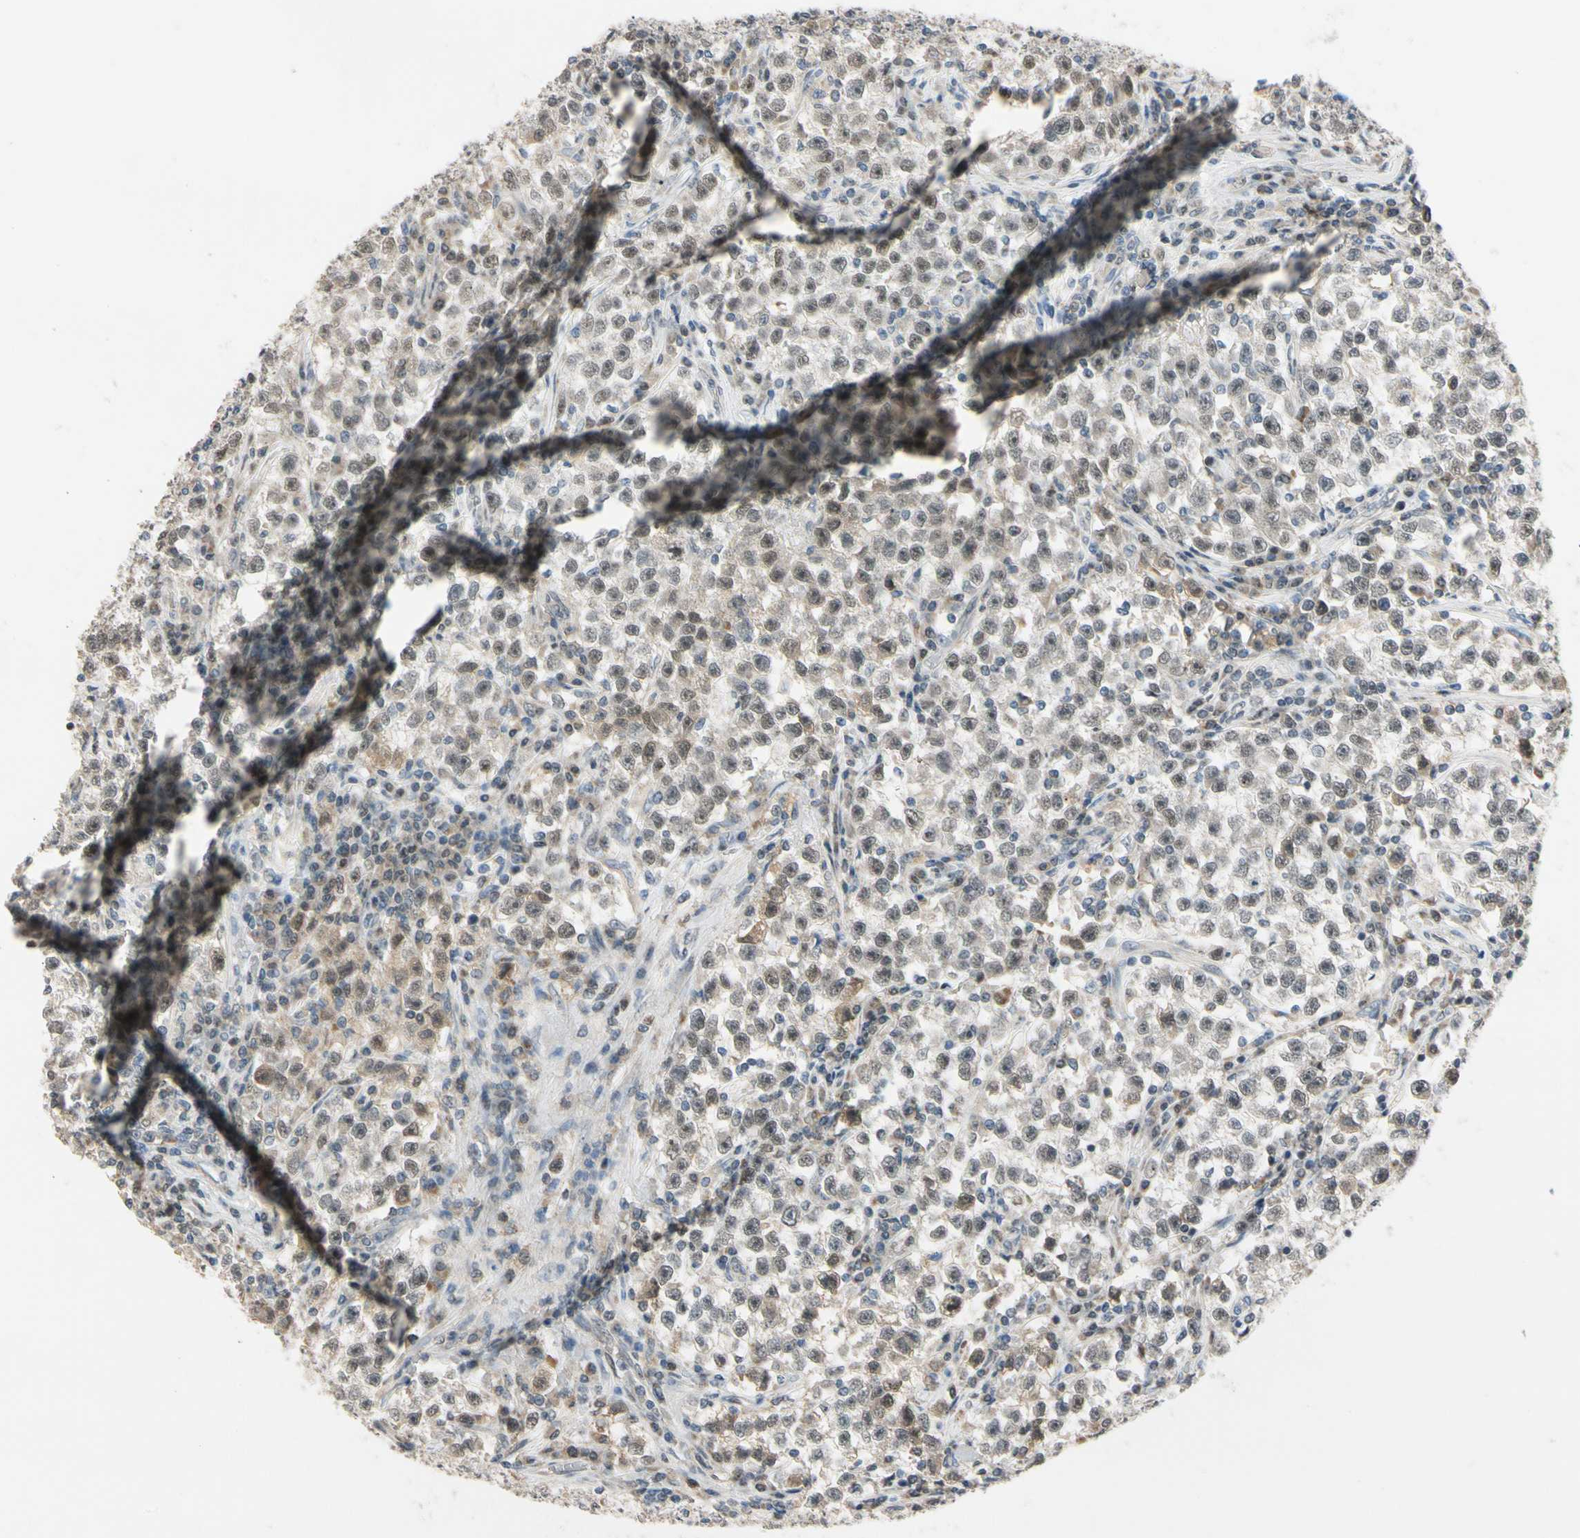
{"staining": {"intensity": "weak", "quantity": ">75%", "location": "cytoplasmic/membranous"}, "tissue": "testis cancer", "cell_type": "Tumor cells", "image_type": "cancer", "snomed": [{"axis": "morphology", "description": "Seminoma, NOS"}, {"axis": "topography", "description": "Testis"}], "caption": "Testis cancer (seminoma) stained for a protein exhibits weak cytoplasmic/membranous positivity in tumor cells. (DAB = brown stain, brightfield microscopy at high magnification).", "gene": "RIOX2", "patient": {"sex": "male", "age": 22}}